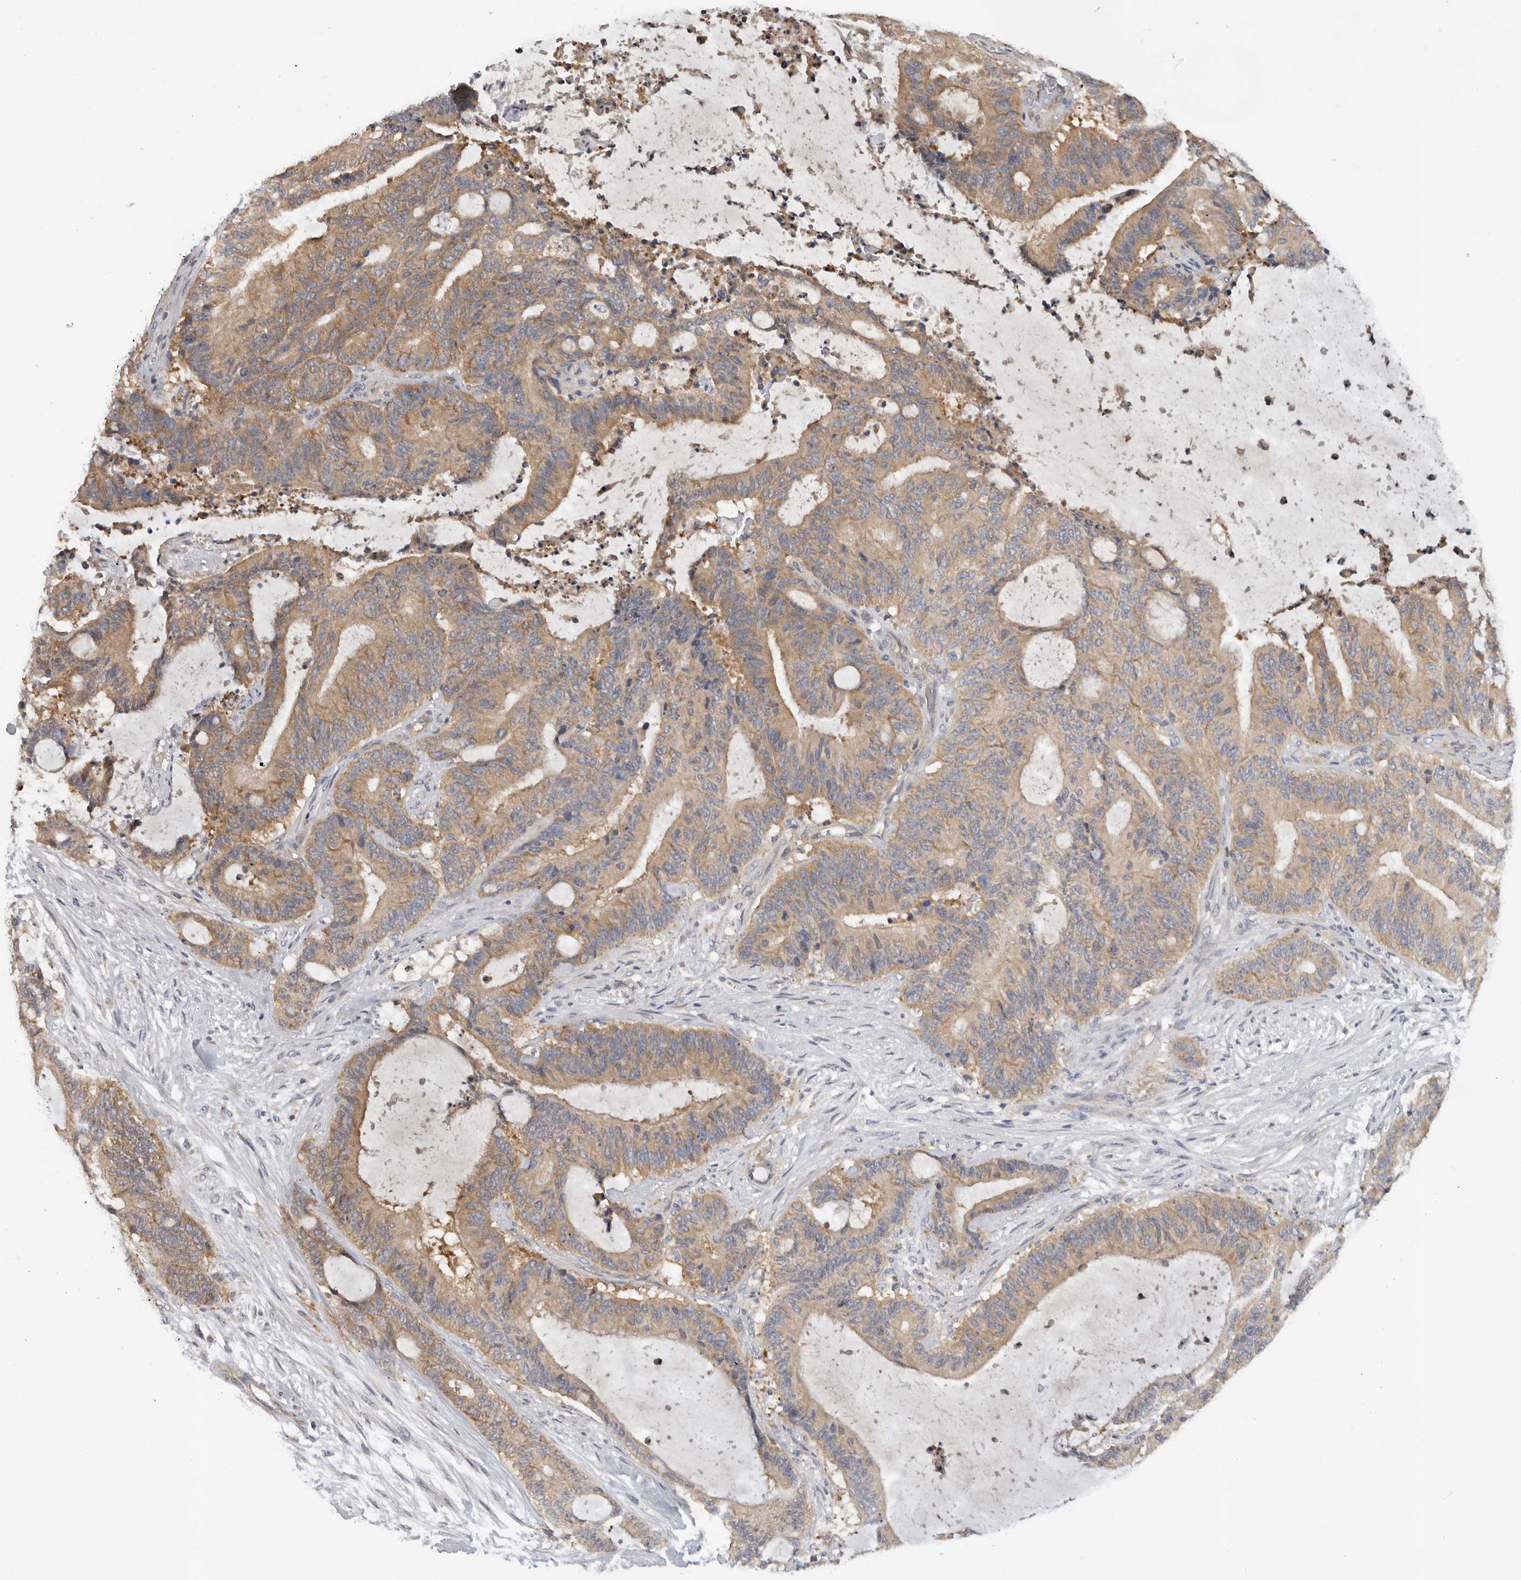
{"staining": {"intensity": "moderate", "quantity": ">75%", "location": "cytoplasmic/membranous"}, "tissue": "liver cancer", "cell_type": "Tumor cells", "image_type": "cancer", "snomed": [{"axis": "morphology", "description": "Normal tissue, NOS"}, {"axis": "morphology", "description": "Cholangiocarcinoma"}, {"axis": "topography", "description": "Liver"}, {"axis": "topography", "description": "Peripheral nerve tissue"}], "caption": "Liver cancer was stained to show a protein in brown. There is medium levels of moderate cytoplasmic/membranous staining in approximately >75% of tumor cells.", "gene": "PPP1R42", "patient": {"sex": "female", "age": 73}}